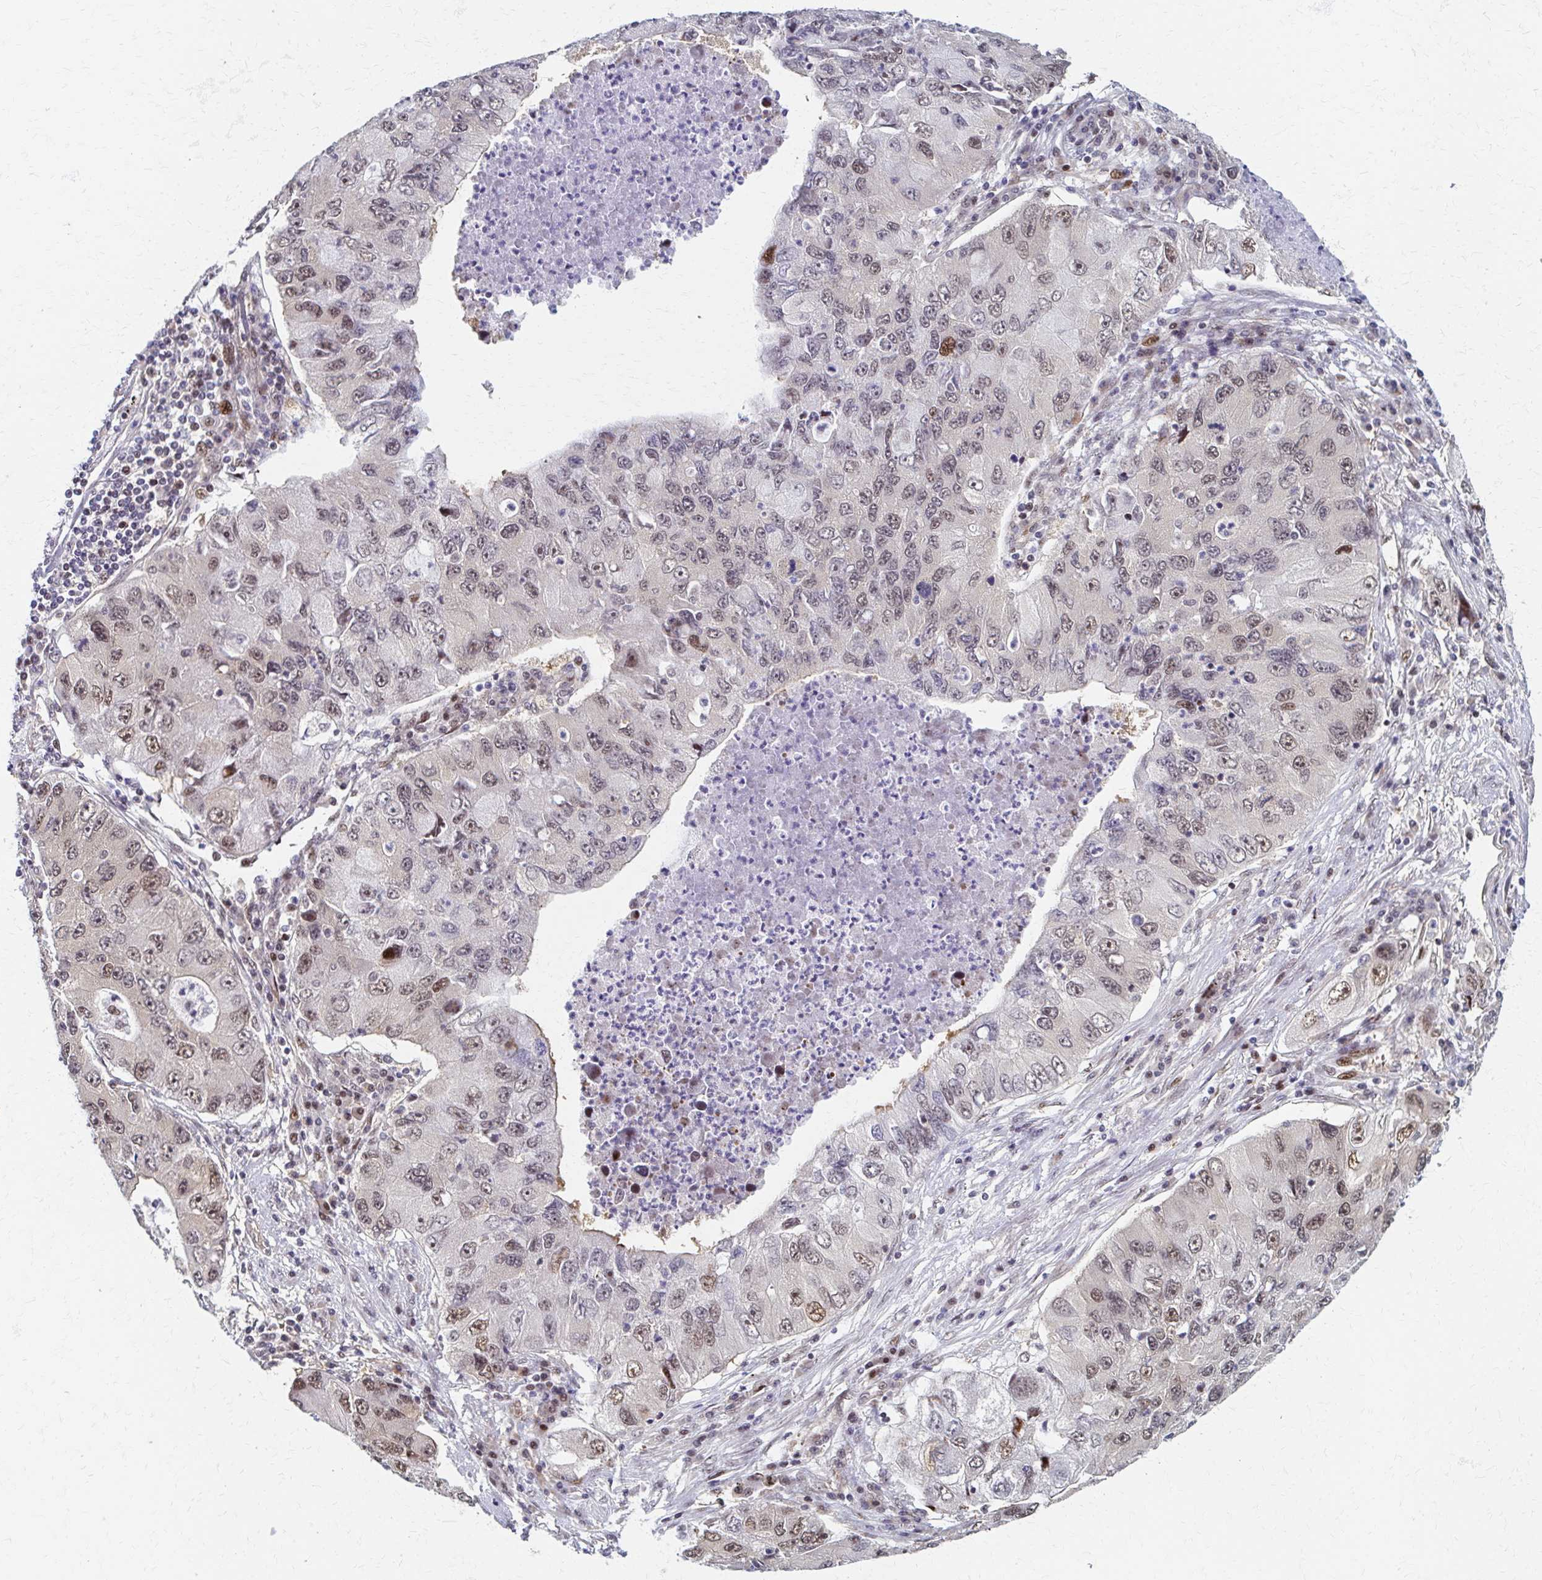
{"staining": {"intensity": "weak", "quantity": ">75%", "location": "nuclear"}, "tissue": "lung cancer", "cell_type": "Tumor cells", "image_type": "cancer", "snomed": [{"axis": "morphology", "description": "Adenocarcinoma, NOS"}, {"axis": "morphology", "description": "Adenocarcinoma, metastatic, NOS"}, {"axis": "topography", "description": "Lymph node"}, {"axis": "topography", "description": "Lung"}], "caption": "Adenocarcinoma (lung) was stained to show a protein in brown. There is low levels of weak nuclear staining in about >75% of tumor cells.", "gene": "PSMD7", "patient": {"sex": "female", "age": 54}}